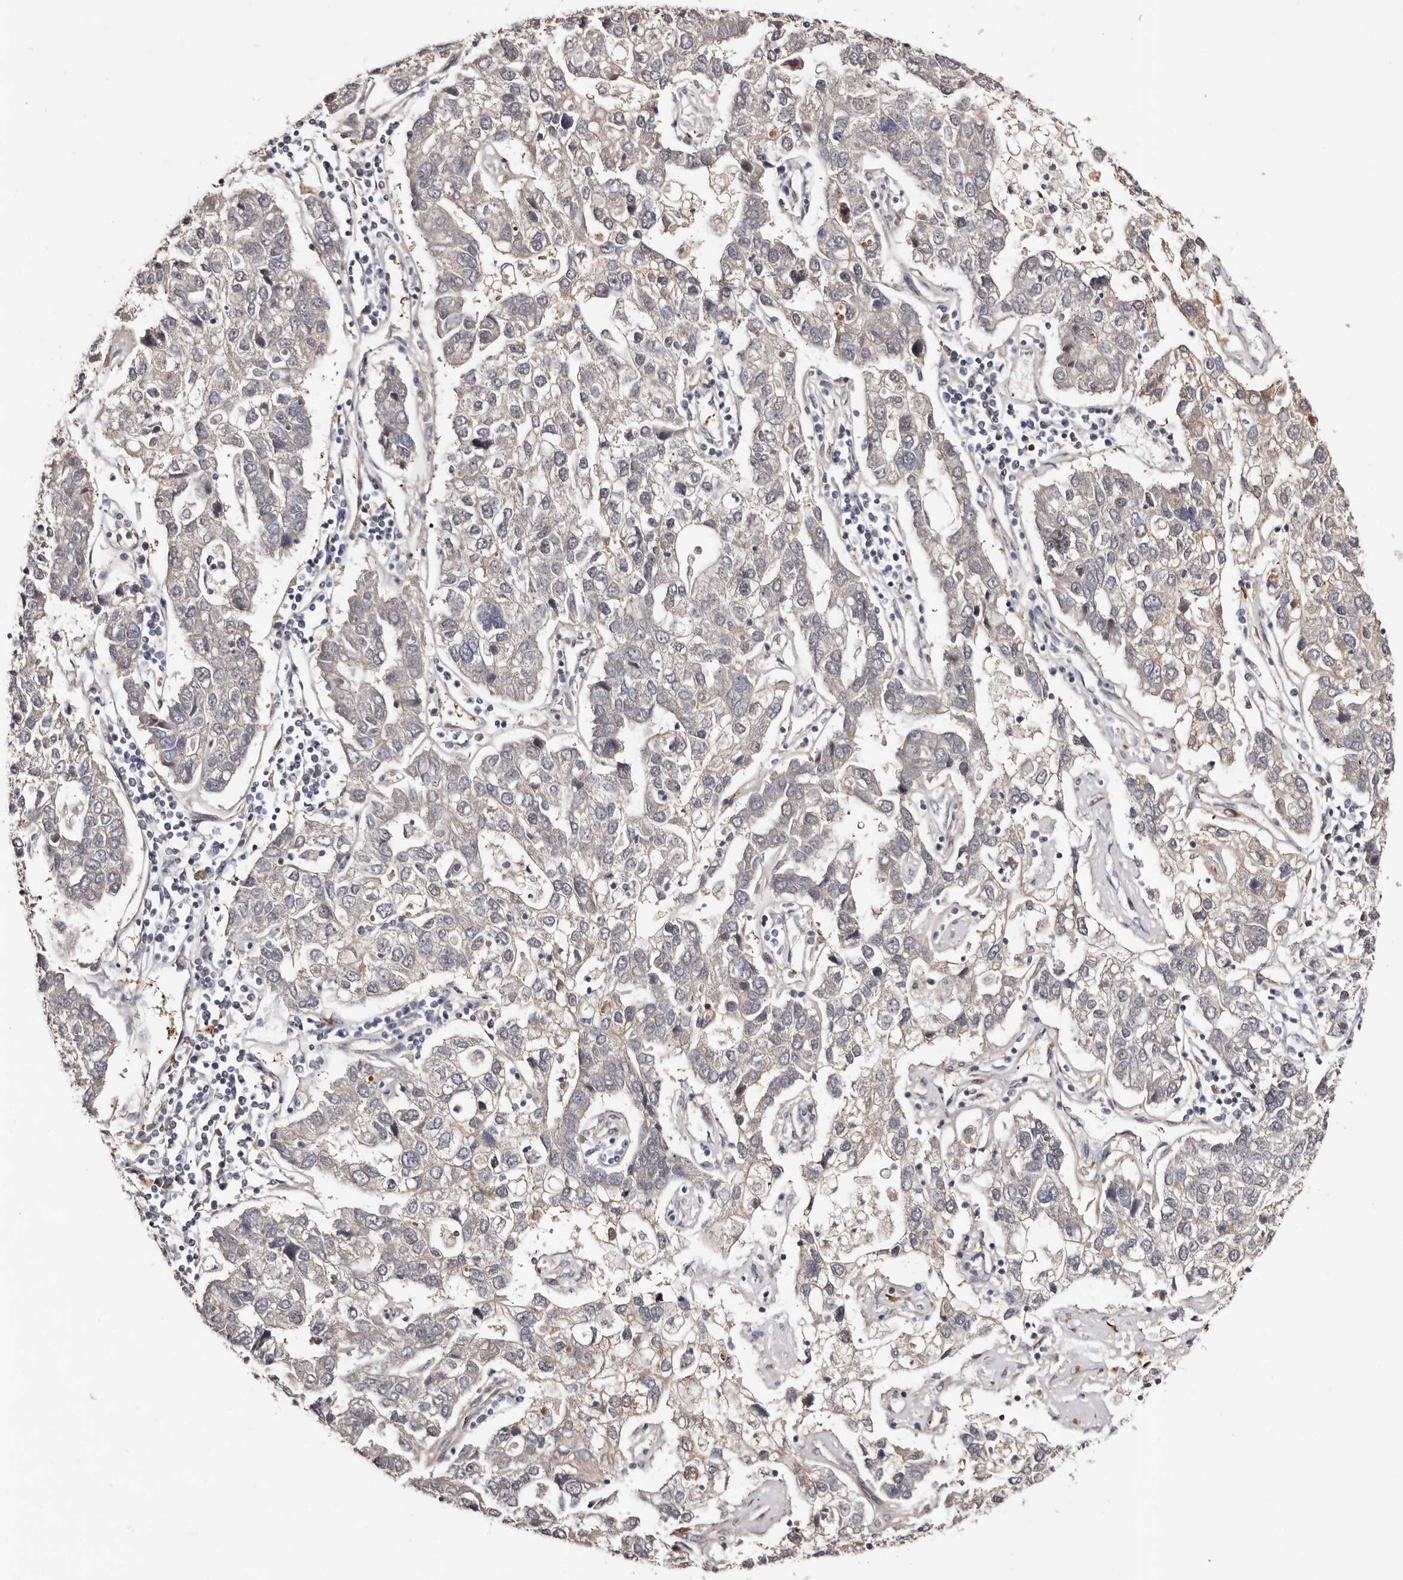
{"staining": {"intensity": "weak", "quantity": "25%-75%", "location": "cytoplasmic/membranous"}, "tissue": "pancreatic cancer", "cell_type": "Tumor cells", "image_type": "cancer", "snomed": [{"axis": "morphology", "description": "Adenocarcinoma, NOS"}, {"axis": "topography", "description": "Pancreas"}], "caption": "Pancreatic cancer stained for a protein shows weak cytoplasmic/membranous positivity in tumor cells.", "gene": "TBC1D22B", "patient": {"sex": "female", "age": 61}}